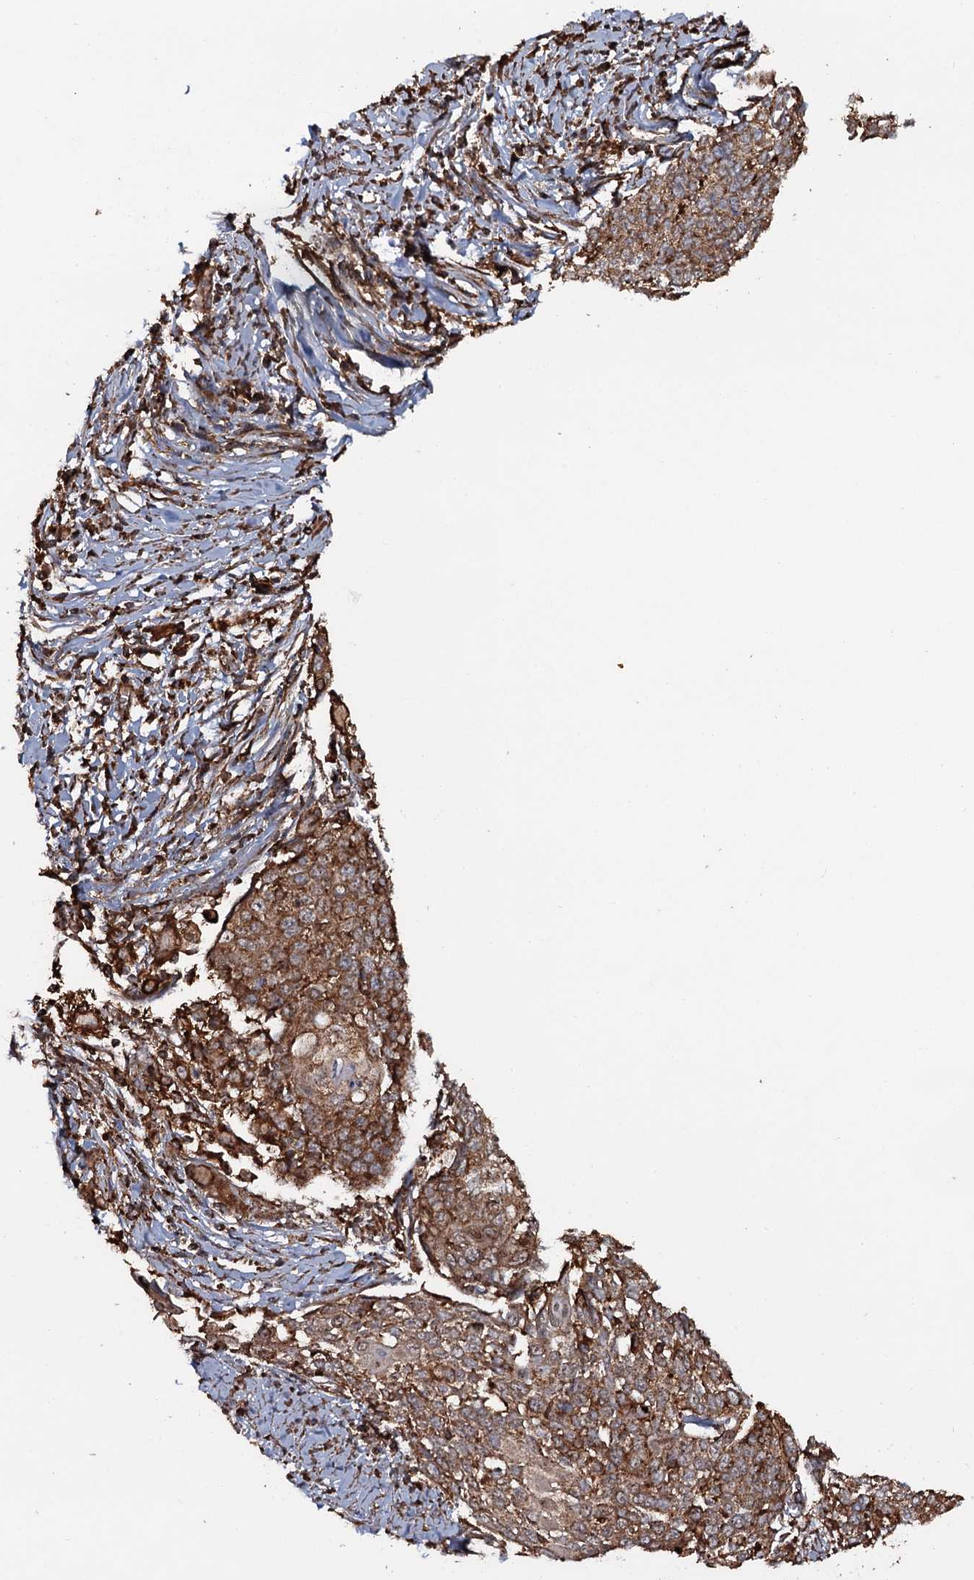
{"staining": {"intensity": "moderate", "quantity": ">75%", "location": "cytoplasmic/membranous"}, "tissue": "cervical cancer", "cell_type": "Tumor cells", "image_type": "cancer", "snomed": [{"axis": "morphology", "description": "Squamous cell carcinoma, NOS"}, {"axis": "topography", "description": "Cervix"}], "caption": "IHC micrograph of human squamous cell carcinoma (cervical) stained for a protein (brown), which exhibits medium levels of moderate cytoplasmic/membranous positivity in approximately >75% of tumor cells.", "gene": "VWA8", "patient": {"sex": "female", "age": 39}}